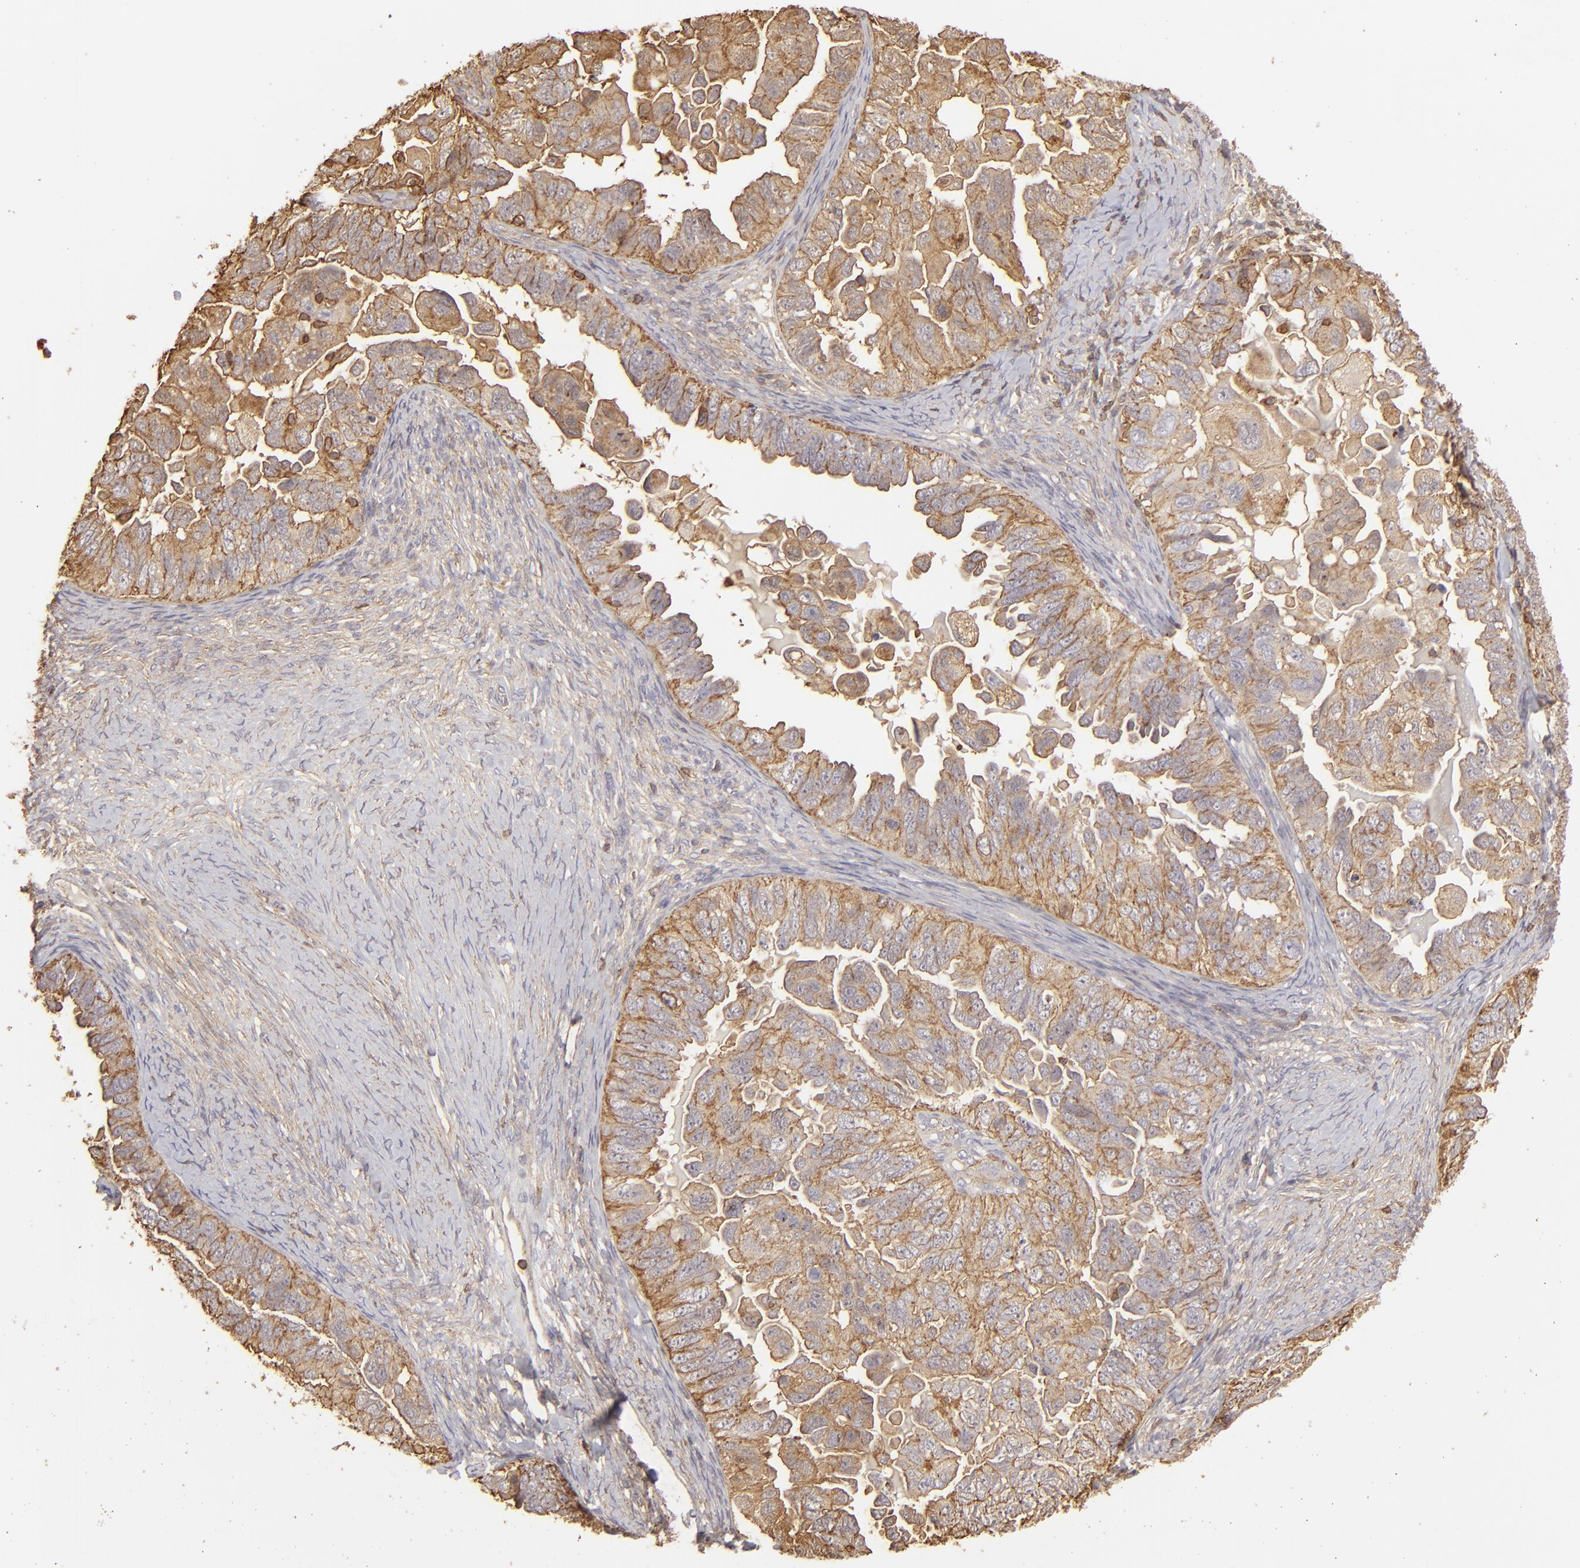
{"staining": {"intensity": "moderate", "quantity": ">75%", "location": "cytoplasmic/membranous"}, "tissue": "ovarian cancer", "cell_type": "Tumor cells", "image_type": "cancer", "snomed": [{"axis": "morphology", "description": "Cystadenocarcinoma, serous, NOS"}, {"axis": "topography", "description": "Ovary"}], "caption": "Protein staining reveals moderate cytoplasmic/membranous expression in approximately >75% of tumor cells in ovarian serous cystadenocarcinoma. (DAB IHC, brown staining for protein, blue staining for nuclei).", "gene": "ACTB", "patient": {"sex": "female", "age": 82}}